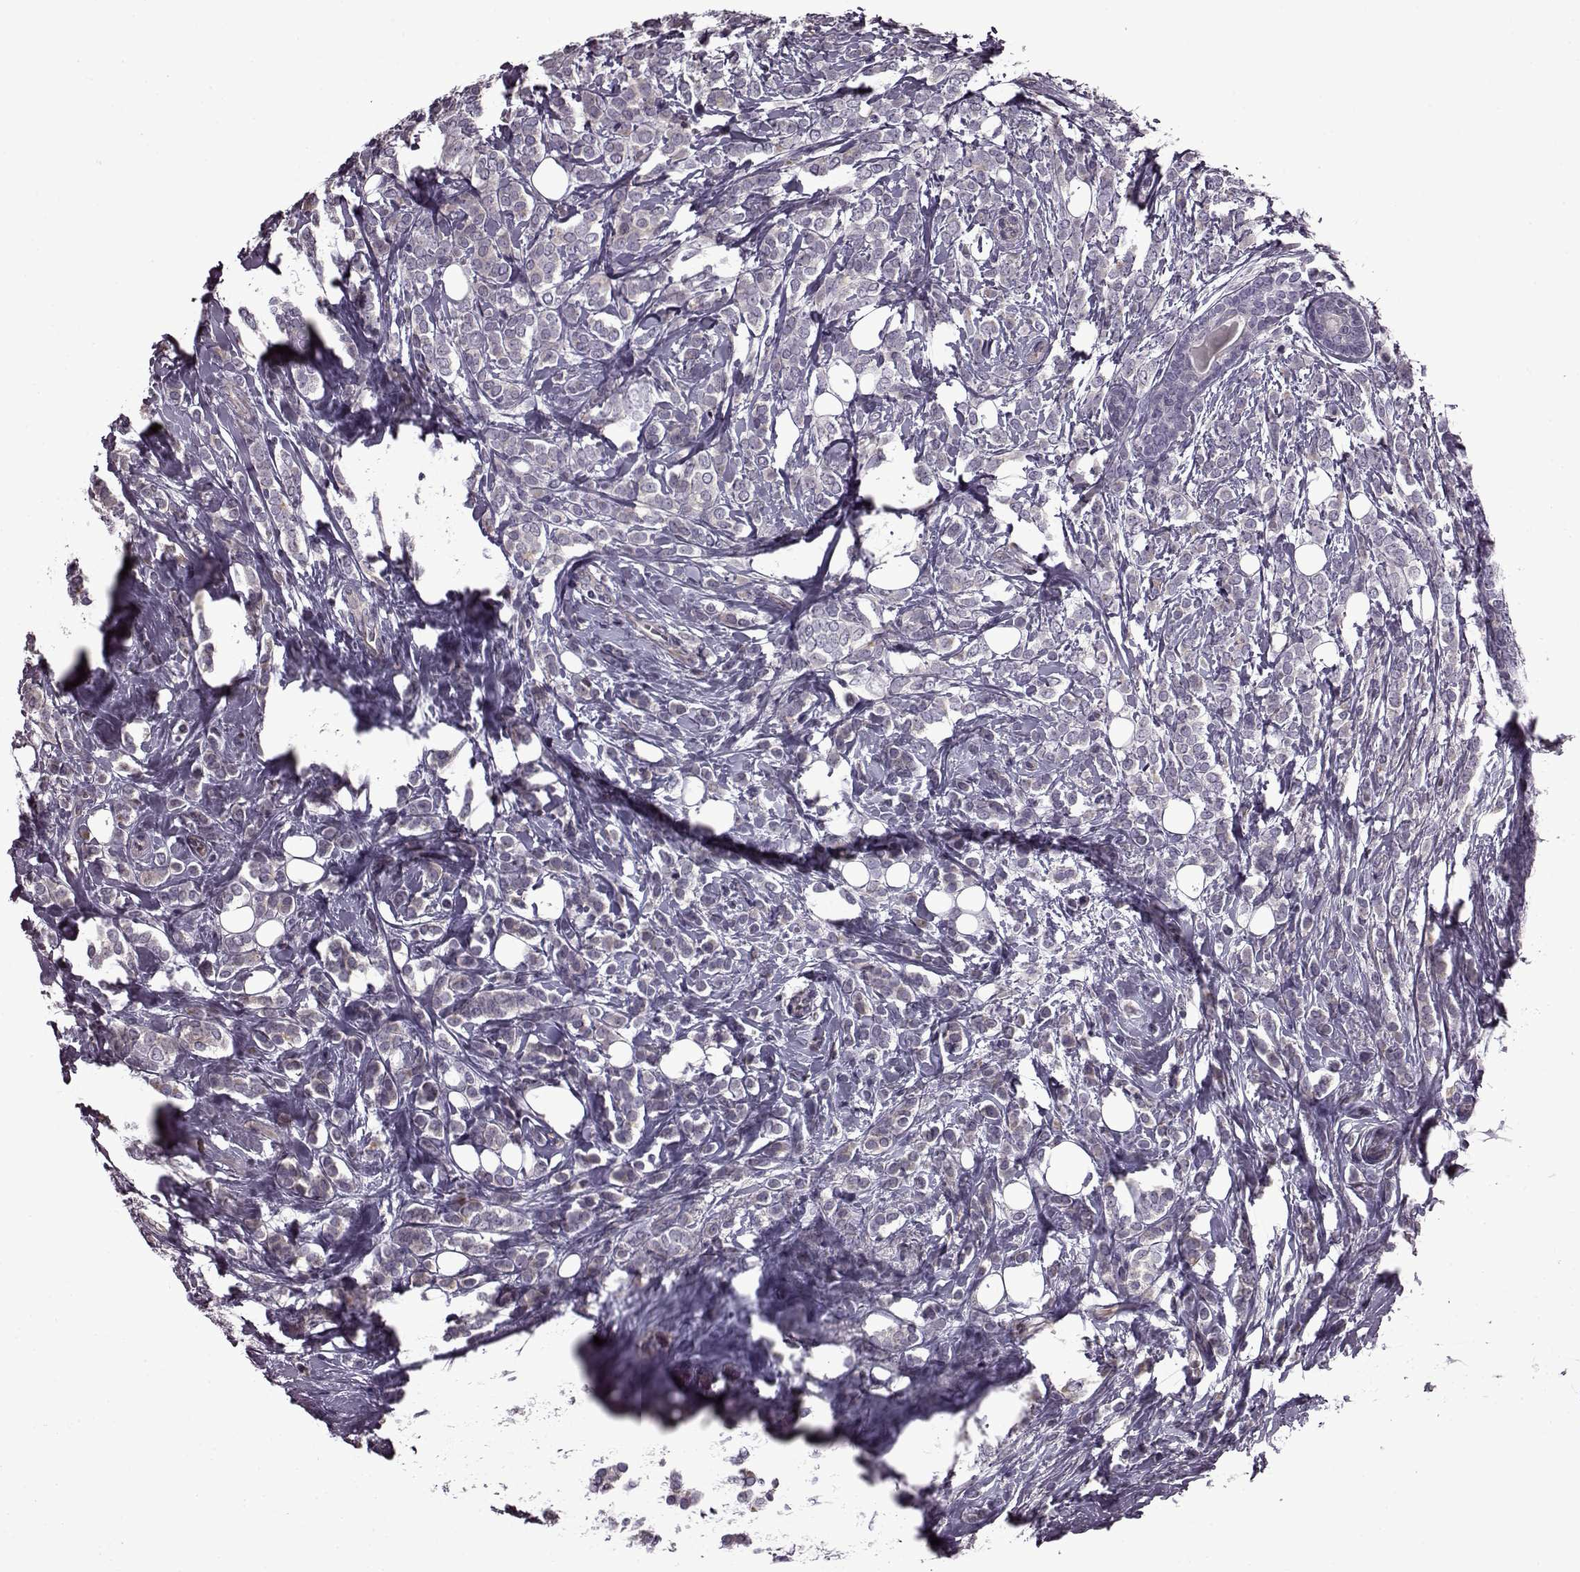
{"staining": {"intensity": "negative", "quantity": "none", "location": "none"}, "tissue": "breast cancer", "cell_type": "Tumor cells", "image_type": "cancer", "snomed": [{"axis": "morphology", "description": "Lobular carcinoma"}, {"axis": "topography", "description": "Breast"}], "caption": "The histopathology image displays no significant positivity in tumor cells of lobular carcinoma (breast). The staining is performed using DAB (3,3'-diaminobenzidine) brown chromogen with nuclei counter-stained in using hematoxylin.", "gene": "EDDM3B", "patient": {"sex": "female", "age": 49}}